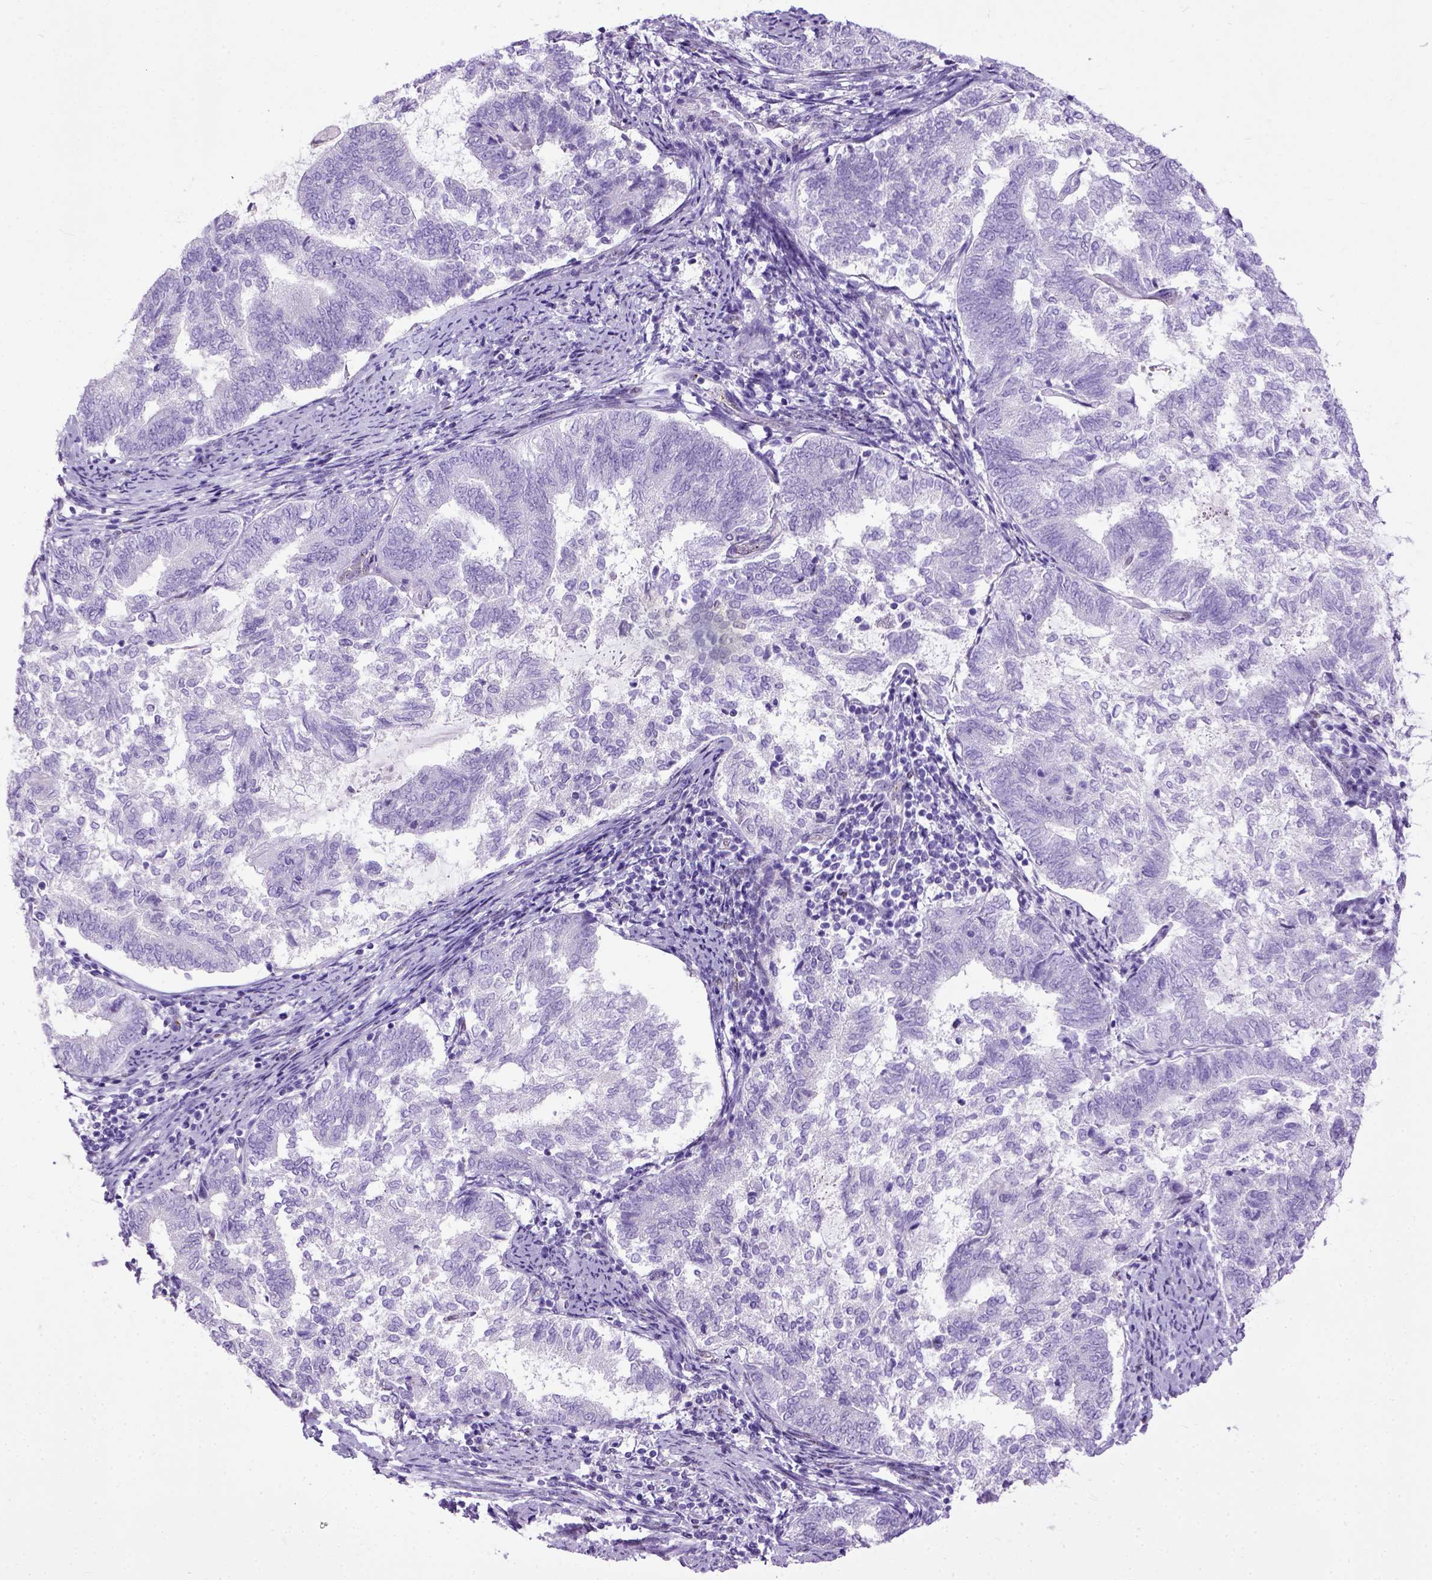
{"staining": {"intensity": "negative", "quantity": "none", "location": "none"}, "tissue": "endometrial cancer", "cell_type": "Tumor cells", "image_type": "cancer", "snomed": [{"axis": "morphology", "description": "Adenocarcinoma, NOS"}, {"axis": "topography", "description": "Endometrium"}], "caption": "IHC of human endometrial adenocarcinoma shows no expression in tumor cells. (Stains: DAB immunohistochemistry (IHC) with hematoxylin counter stain, Microscopy: brightfield microscopy at high magnification).", "gene": "ADAMTS8", "patient": {"sex": "female", "age": 65}}